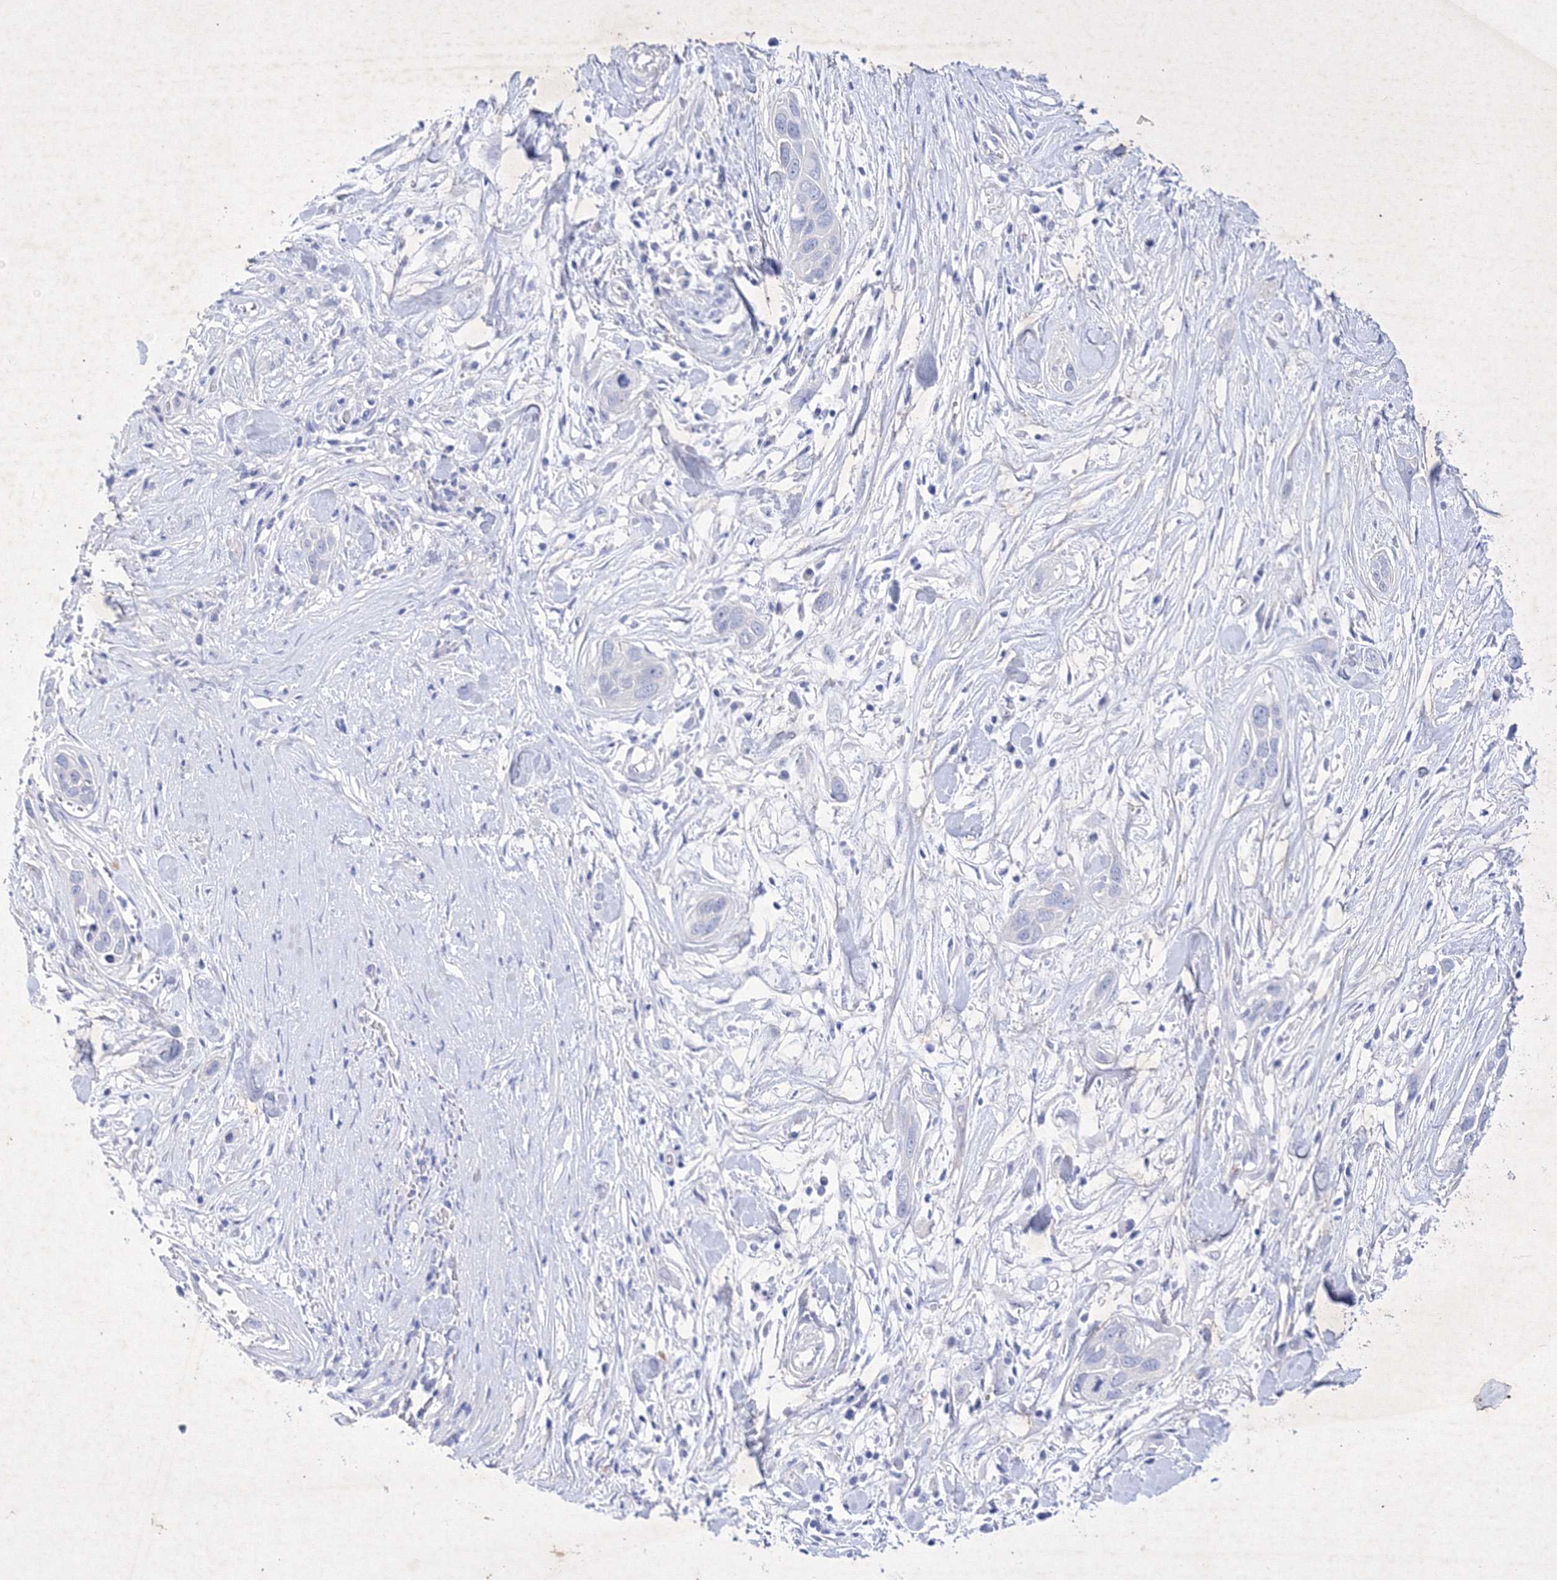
{"staining": {"intensity": "negative", "quantity": "none", "location": "none"}, "tissue": "pancreatic cancer", "cell_type": "Tumor cells", "image_type": "cancer", "snomed": [{"axis": "morphology", "description": "Adenocarcinoma, NOS"}, {"axis": "topography", "description": "Pancreas"}], "caption": "Histopathology image shows no significant protein positivity in tumor cells of adenocarcinoma (pancreatic). (Immunohistochemistry (ihc), brightfield microscopy, high magnification).", "gene": "GPN1", "patient": {"sex": "female", "age": 60}}